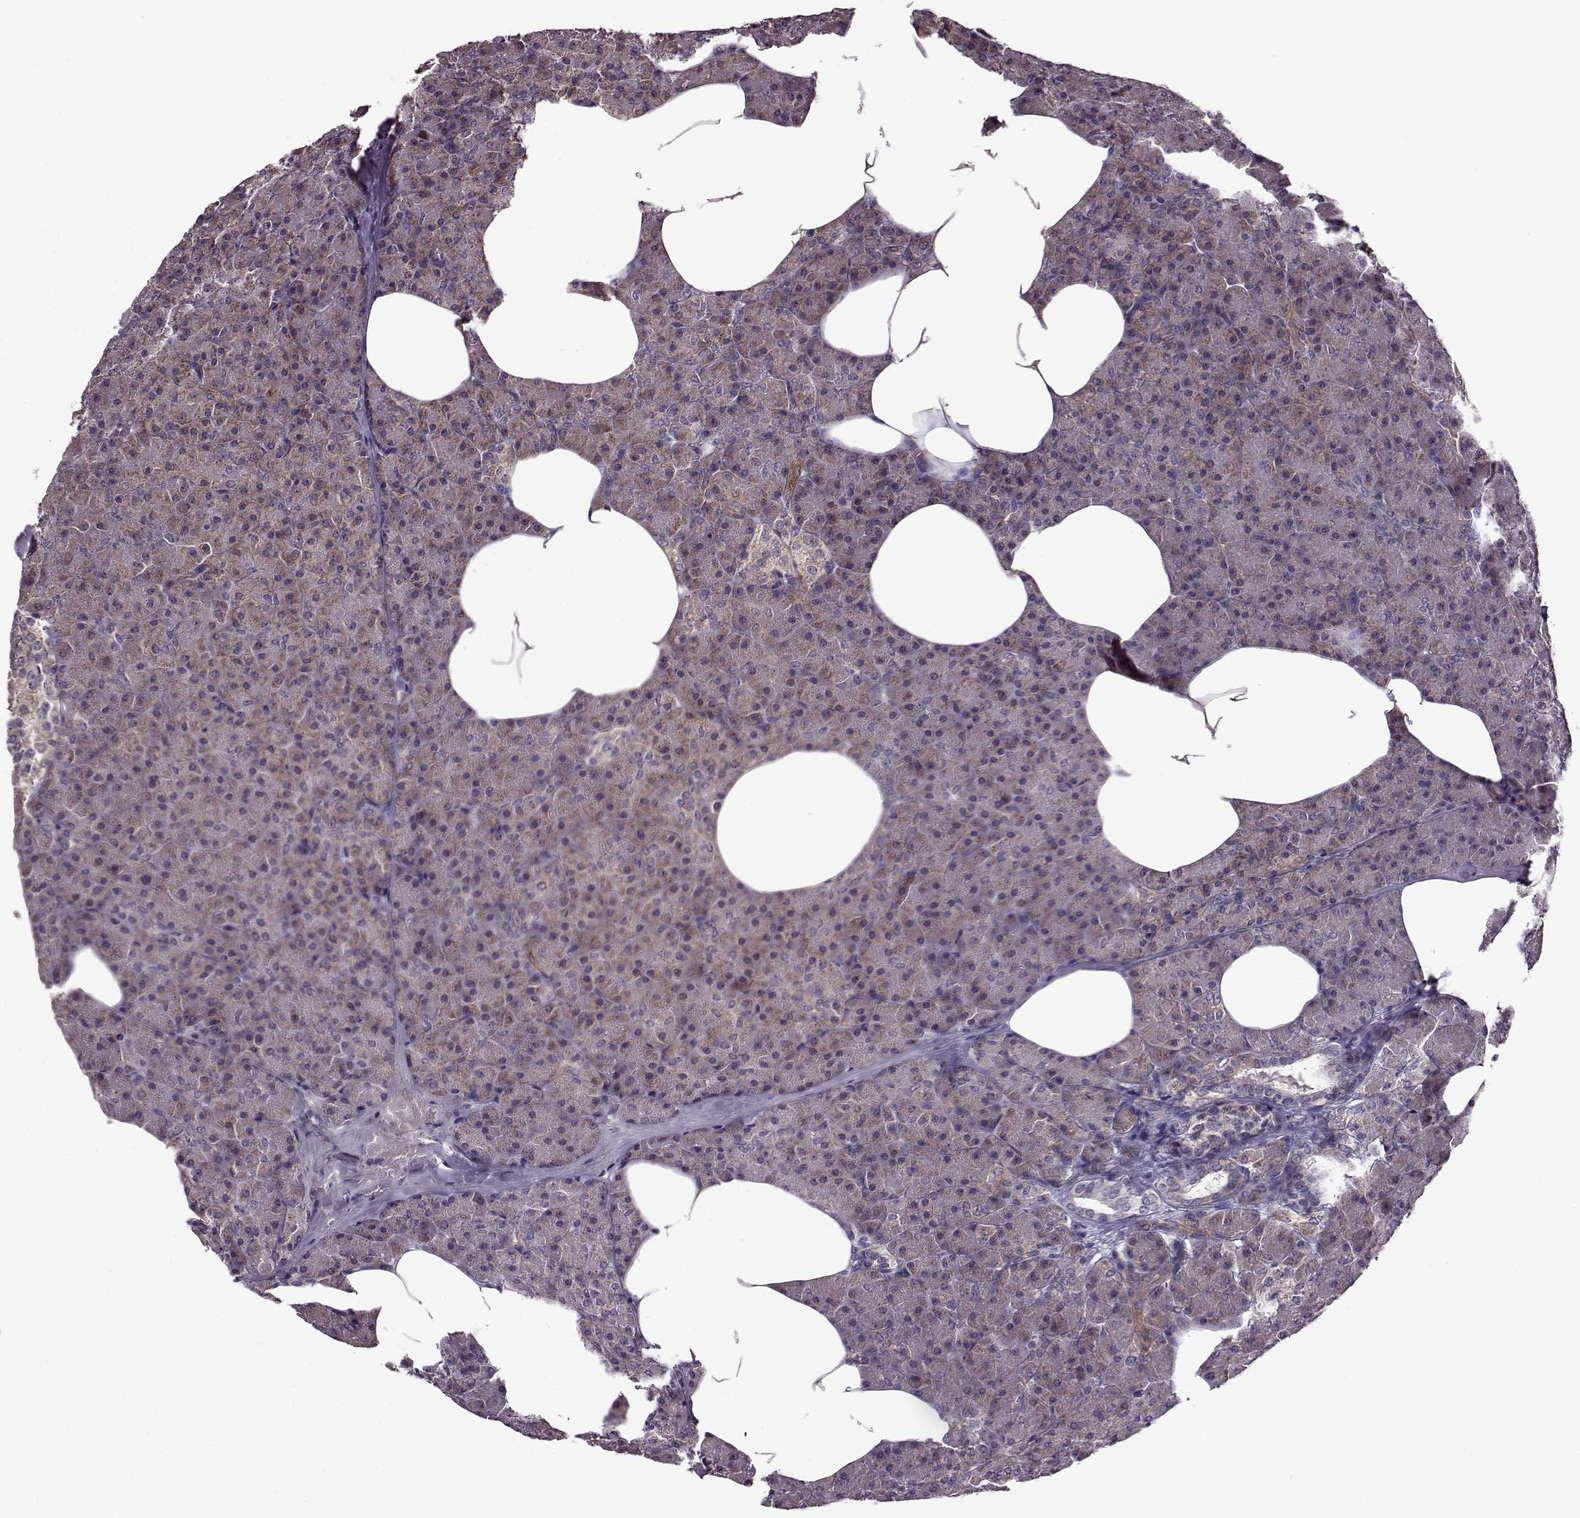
{"staining": {"intensity": "weak", "quantity": ">75%", "location": "cytoplasmic/membranous"}, "tissue": "pancreas", "cell_type": "Exocrine glandular cells", "image_type": "normal", "snomed": [{"axis": "morphology", "description": "Normal tissue, NOS"}, {"axis": "topography", "description": "Pancreas"}], "caption": "IHC micrograph of normal pancreas: pancreas stained using immunohistochemistry shows low levels of weak protein expression localized specifically in the cytoplasmic/membranous of exocrine glandular cells, appearing as a cytoplasmic/membranous brown color.", "gene": "MTSS1", "patient": {"sex": "female", "age": 45}}